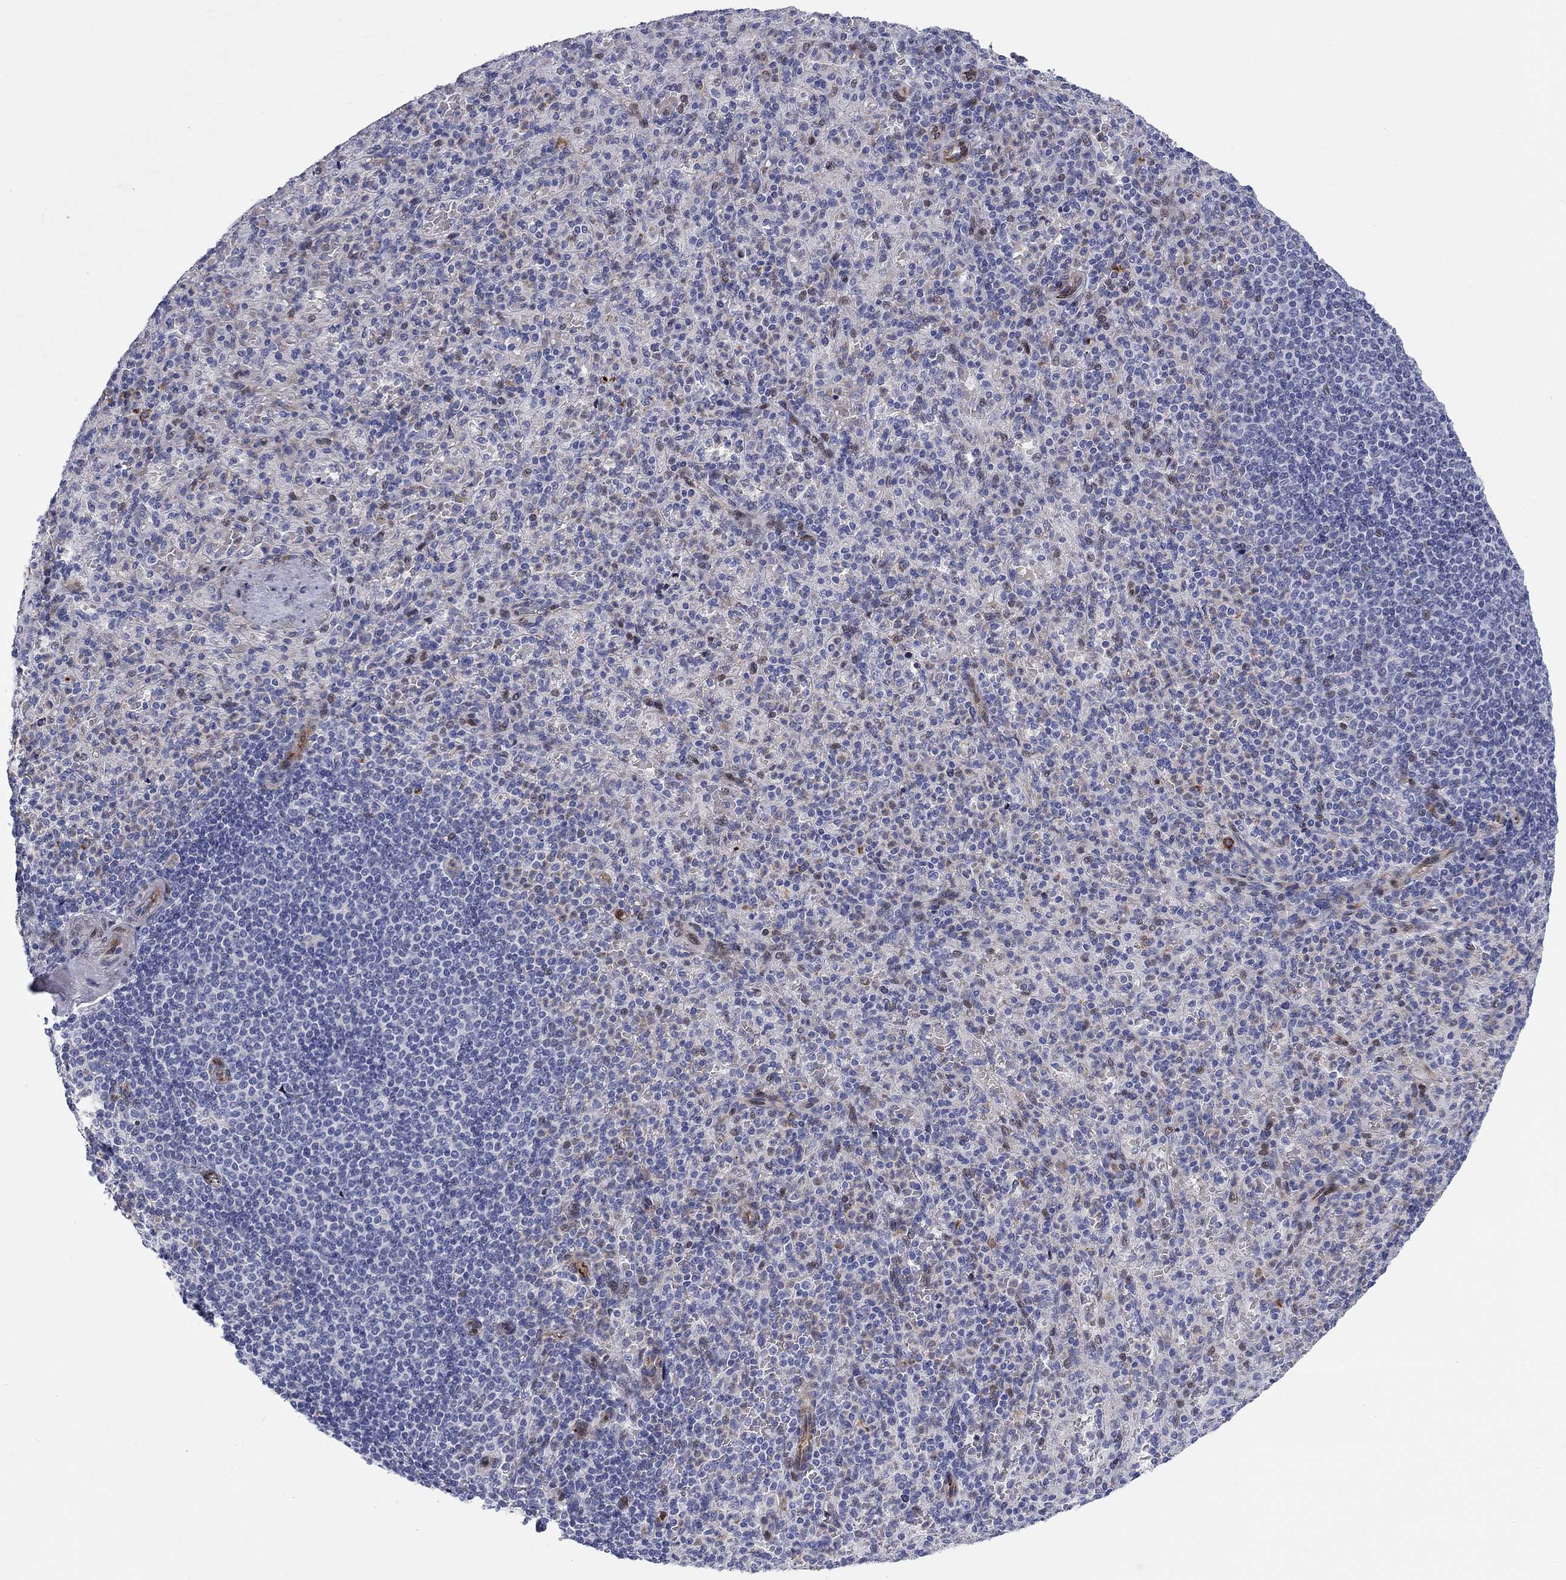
{"staining": {"intensity": "negative", "quantity": "none", "location": "none"}, "tissue": "spleen", "cell_type": "Cells in red pulp", "image_type": "normal", "snomed": [{"axis": "morphology", "description": "Normal tissue, NOS"}, {"axis": "topography", "description": "Spleen"}], "caption": "An image of human spleen is negative for staining in cells in red pulp. Brightfield microscopy of immunohistochemistry stained with DAB (brown) and hematoxylin (blue), captured at high magnification.", "gene": "ARHGAP36", "patient": {"sex": "female", "age": 74}}